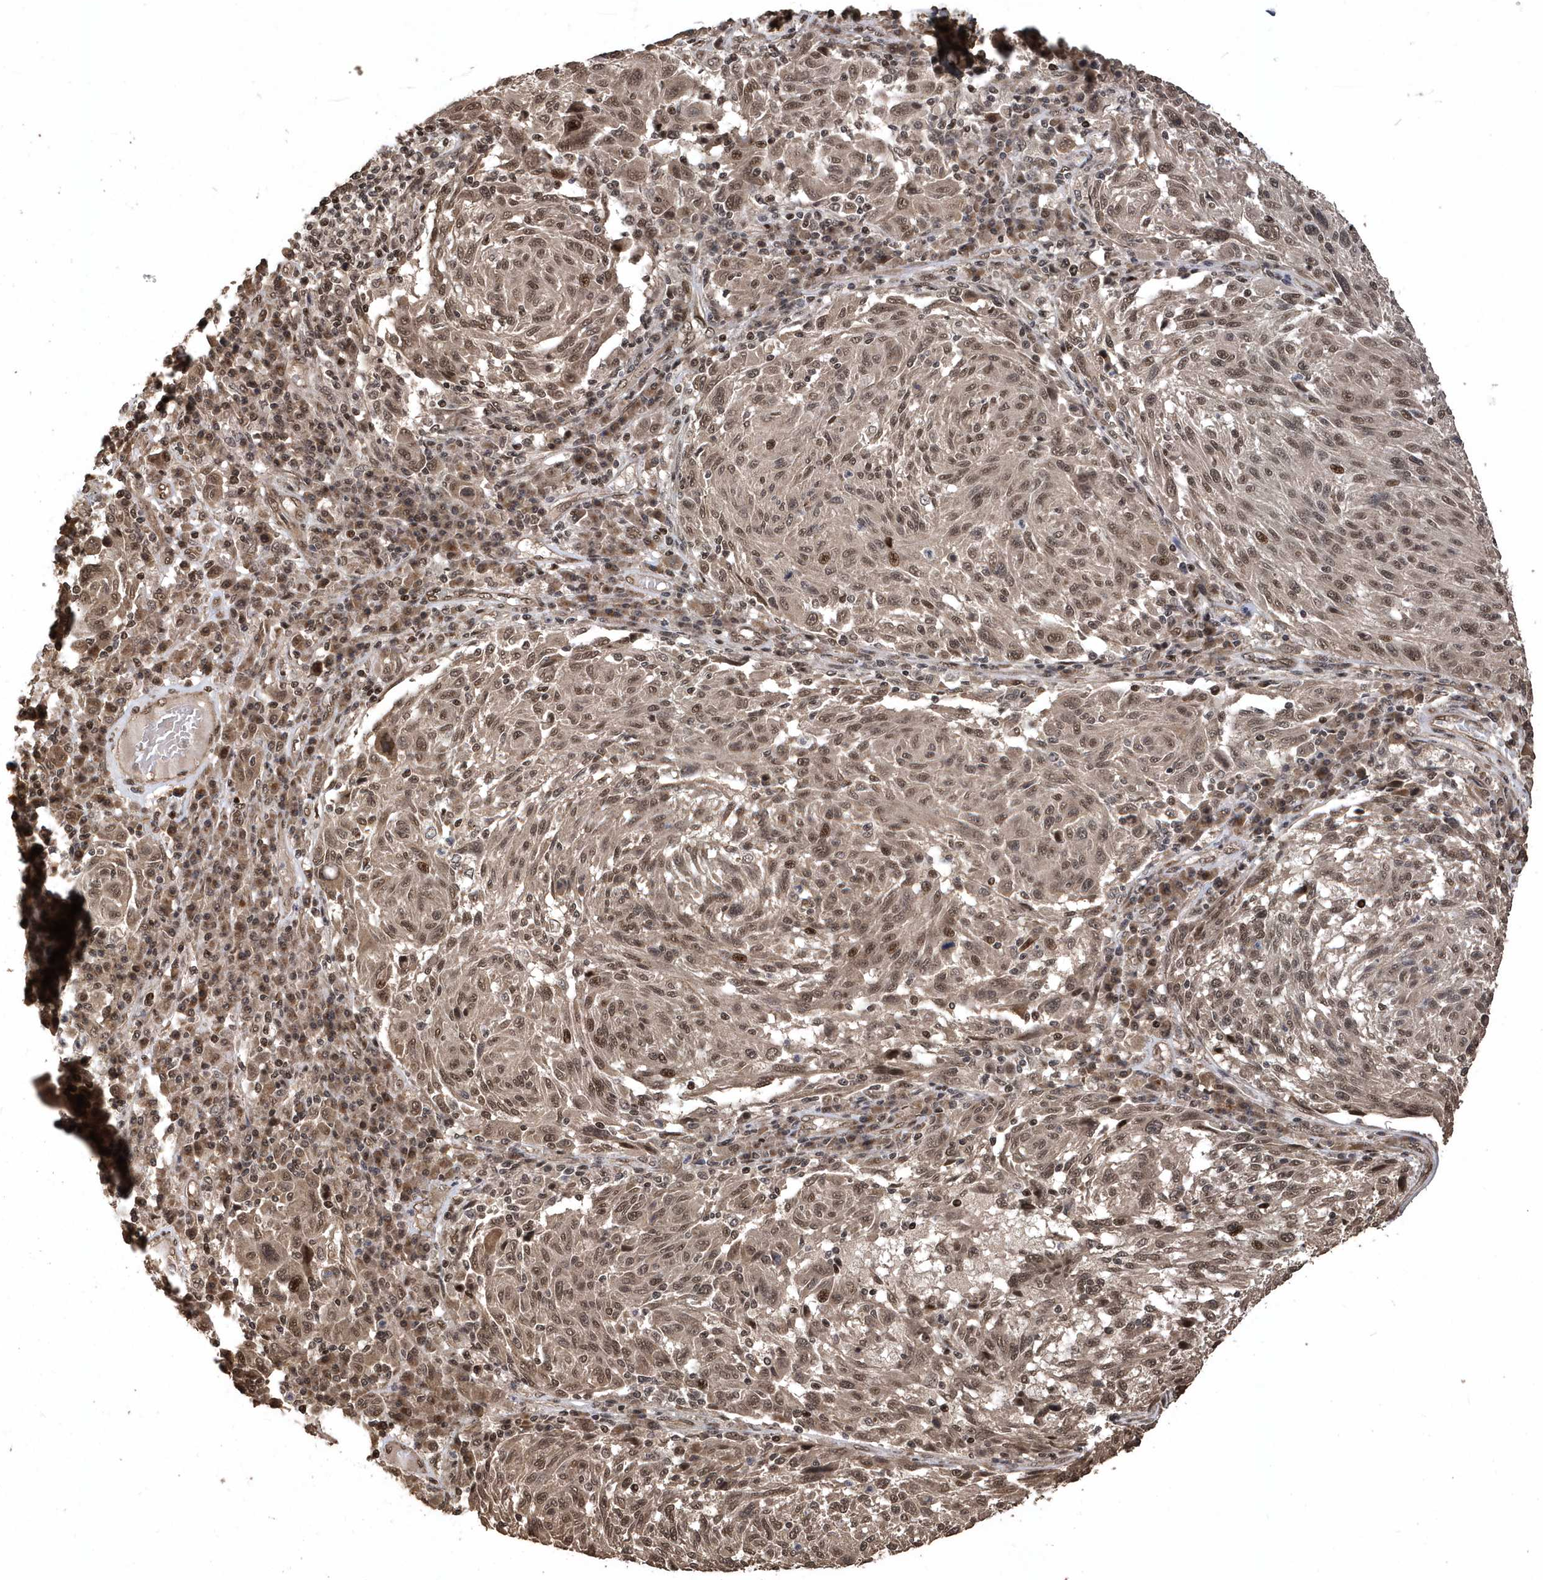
{"staining": {"intensity": "moderate", "quantity": ">75%", "location": "cytoplasmic/membranous,nuclear"}, "tissue": "melanoma", "cell_type": "Tumor cells", "image_type": "cancer", "snomed": [{"axis": "morphology", "description": "Malignant melanoma, NOS"}, {"axis": "topography", "description": "Skin"}], "caption": "Tumor cells exhibit moderate cytoplasmic/membranous and nuclear positivity in about >75% of cells in melanoma.", "gene": "INTS12", "patient": {"sex": "male", "age": 53}}